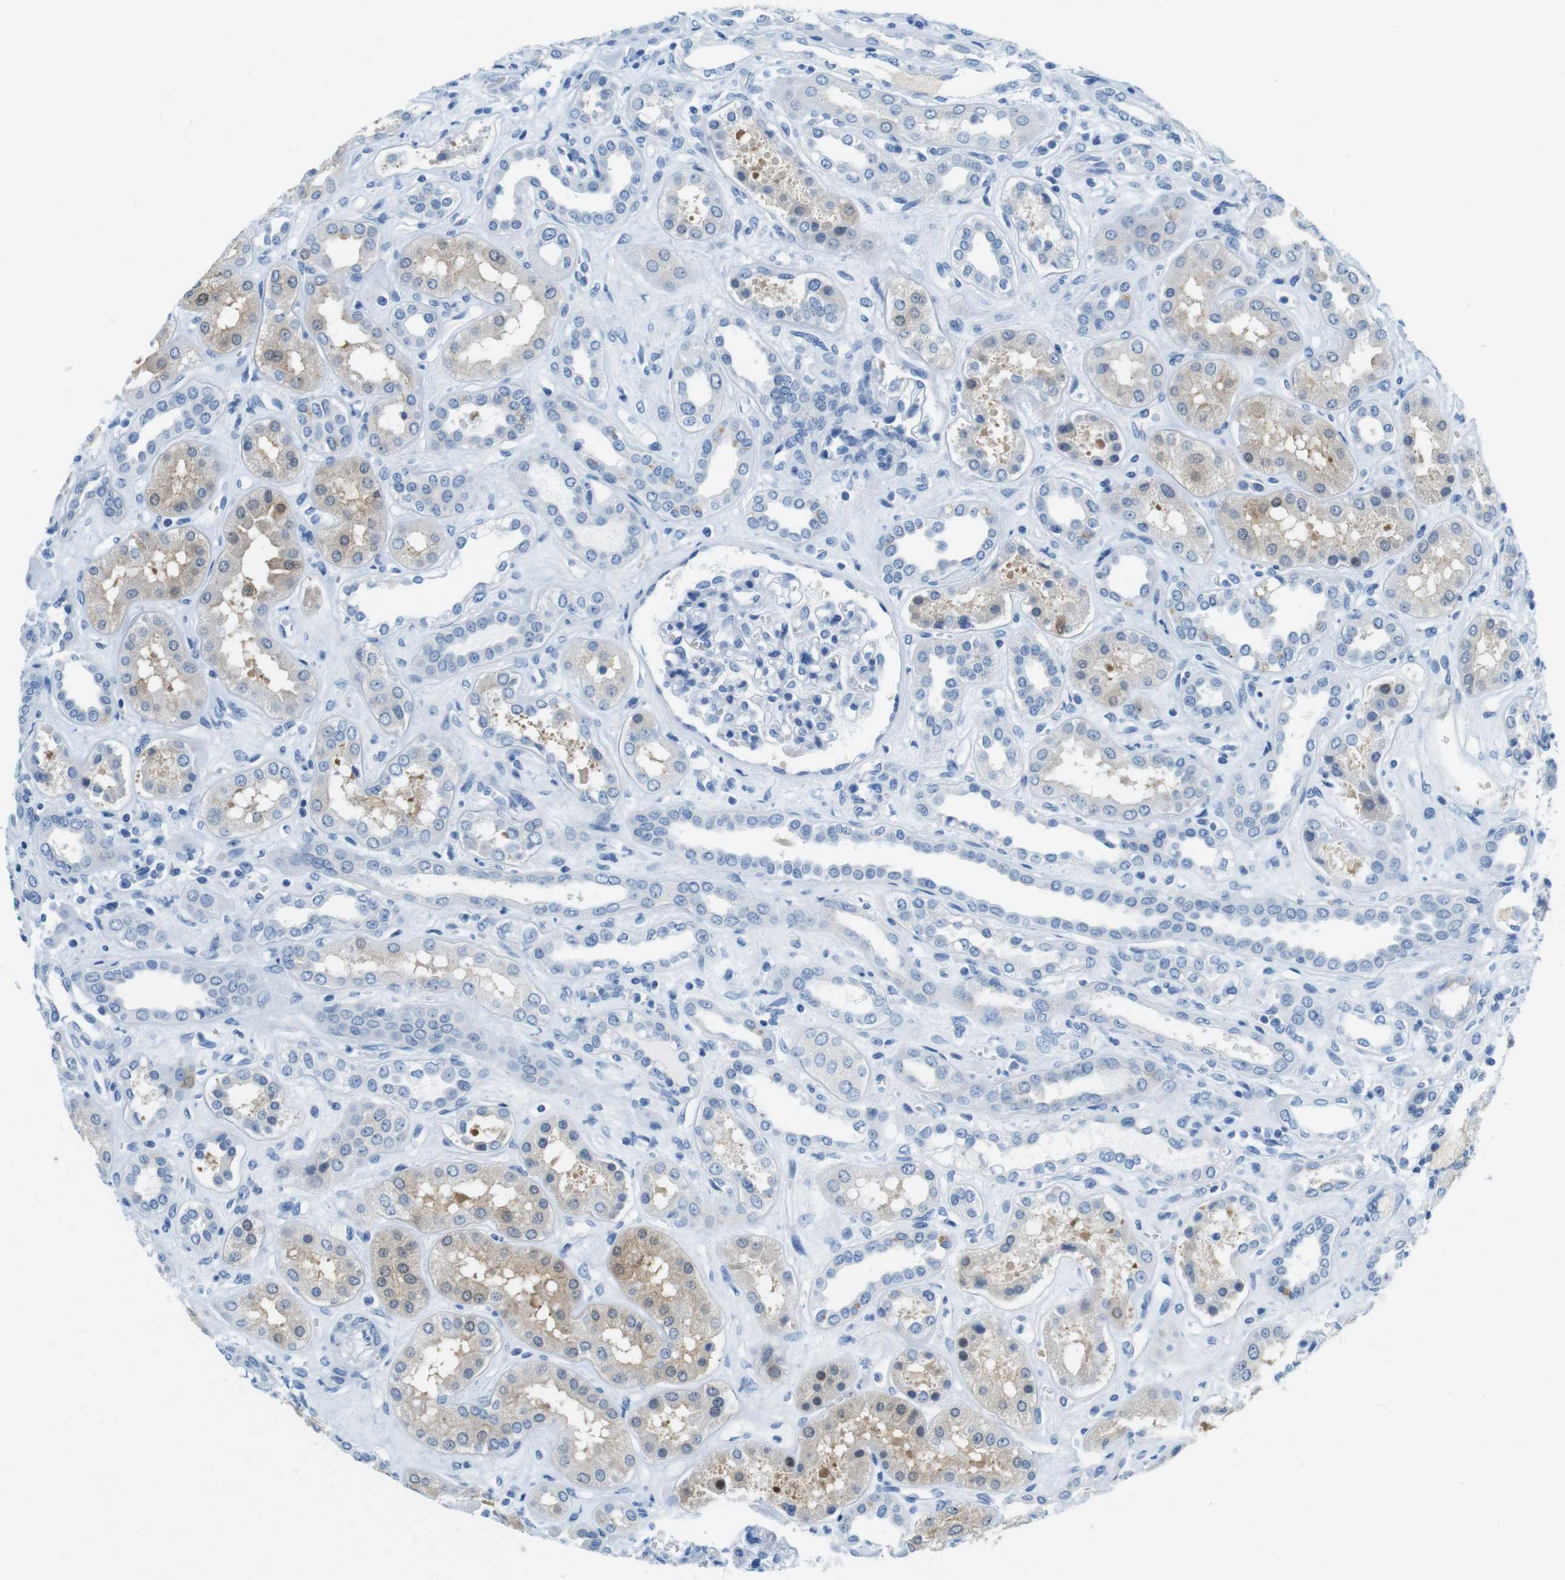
{"staining": {"intensity": "negative", "quantity": "none", "location": "none"}, "tissue": "kidney", "cell_type": "Cells in glomeruli", "image_type": "normal", "snomed": [{"axis": "morphology", "description": "Normal tissue, NOS"}, {"axis": "topography", "description": "Kidney"}], "caption": "Immunohistochemistry (IHC) histopathology image of normal kidney stained for a protein (brown), which shows no positivity in cells in glomeruli.", "gene": "TFAP2C", "patient": {"sex": "male", "age": 59}}